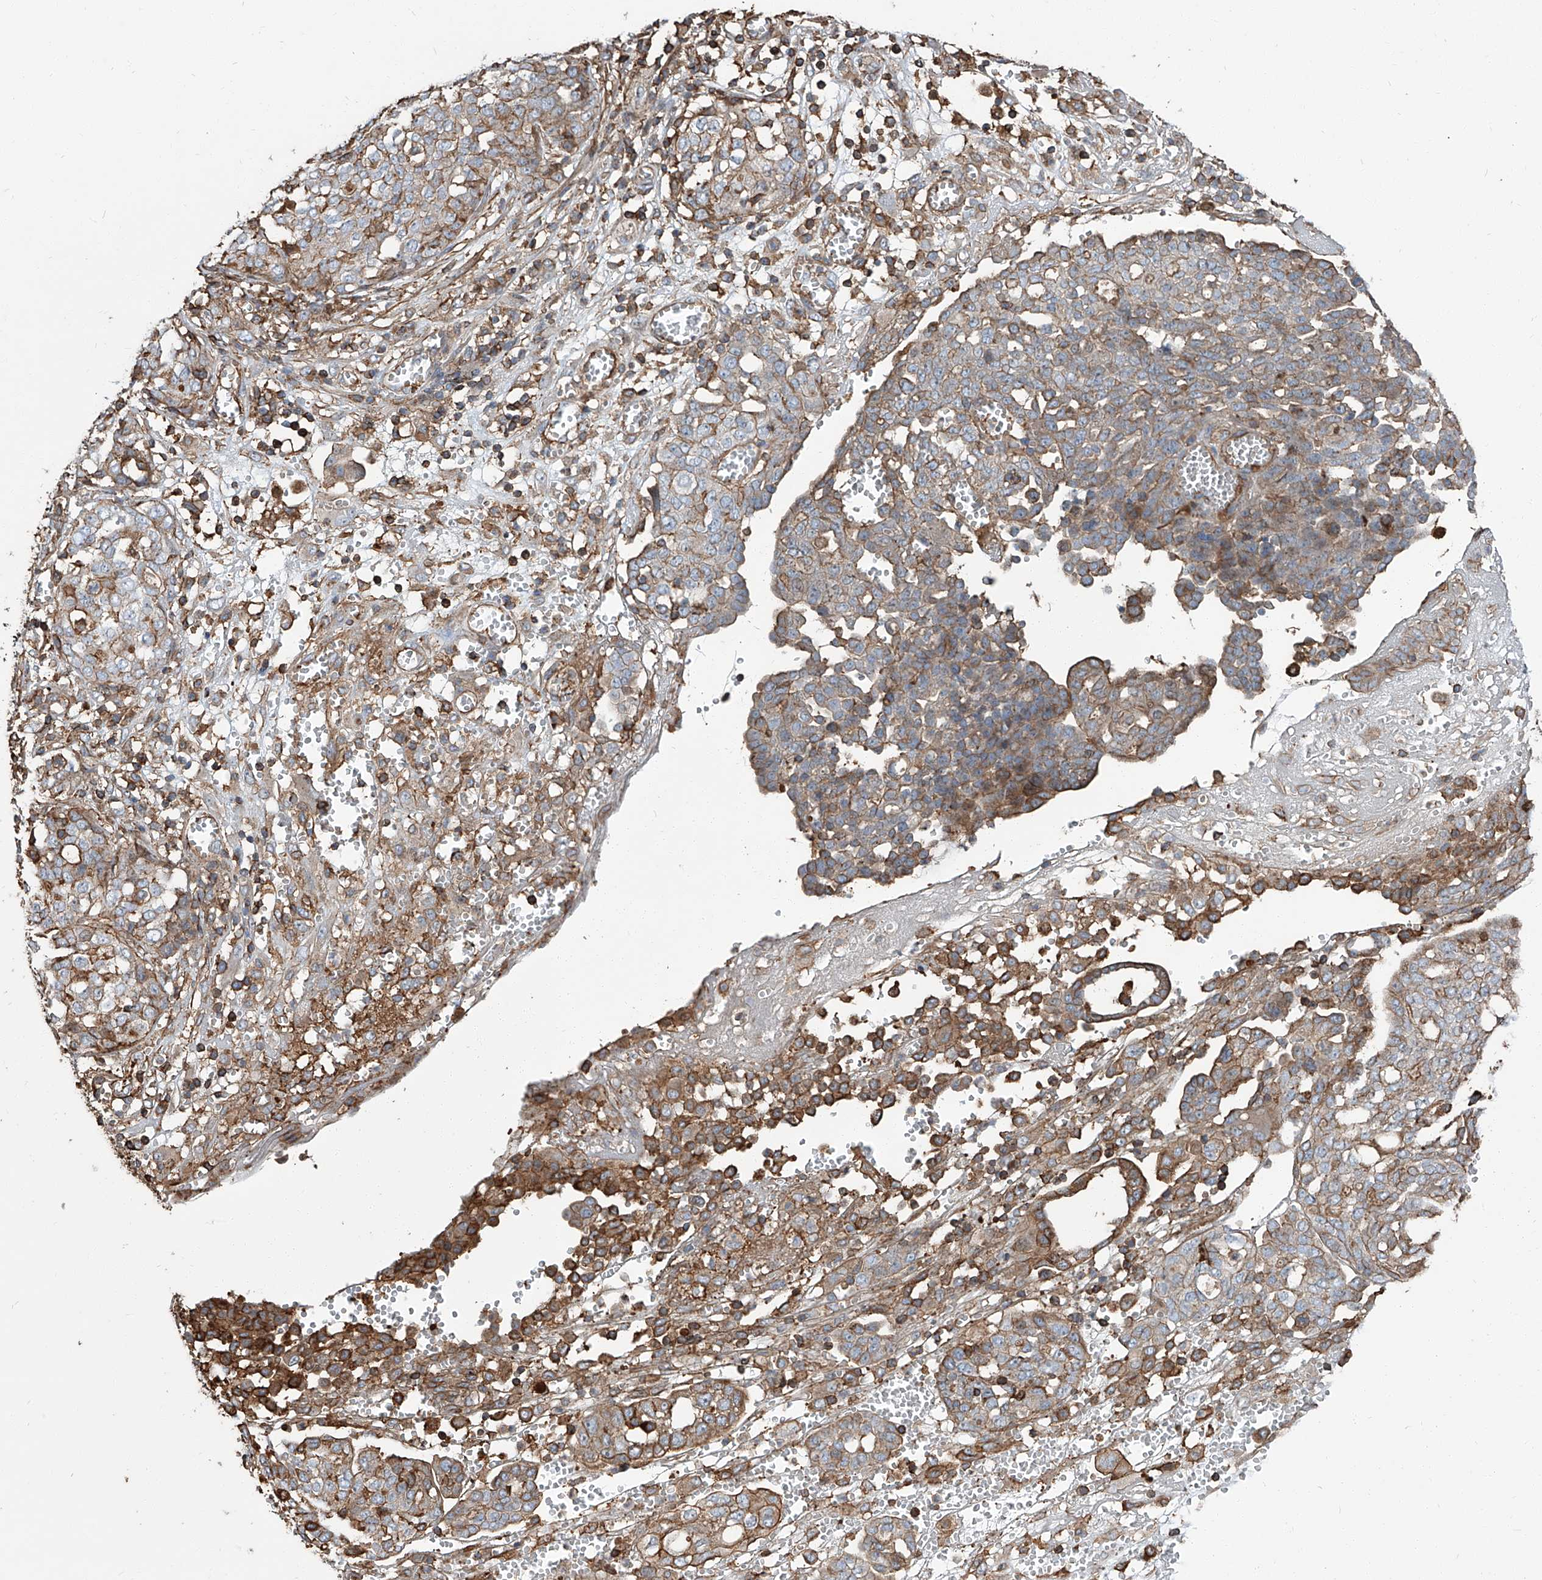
{"staining": {"intensity": "moderate", "quantity": "25%-75%", "location": "cytoplasmic/membranous"}, "tissue": "ovarian cancer", "cell_type": "Tumor cells", "image_type": "cancer", "snomed": [{"axis": "morphology", "description": "Cystadenocarcinoma, serous, NOS"}, {"axis": "topography", "description": "Soft tissue"}, {"axis": "topography", "description": "Ovary"}], "caption": "The image exhibits a brown stain indicating the presence of a protein in the cytoplasmic/membranous of tumor cells in ovarian cancer.", "gene": "PIEZO2", "patient": {"sex": "female", "age": 57}}